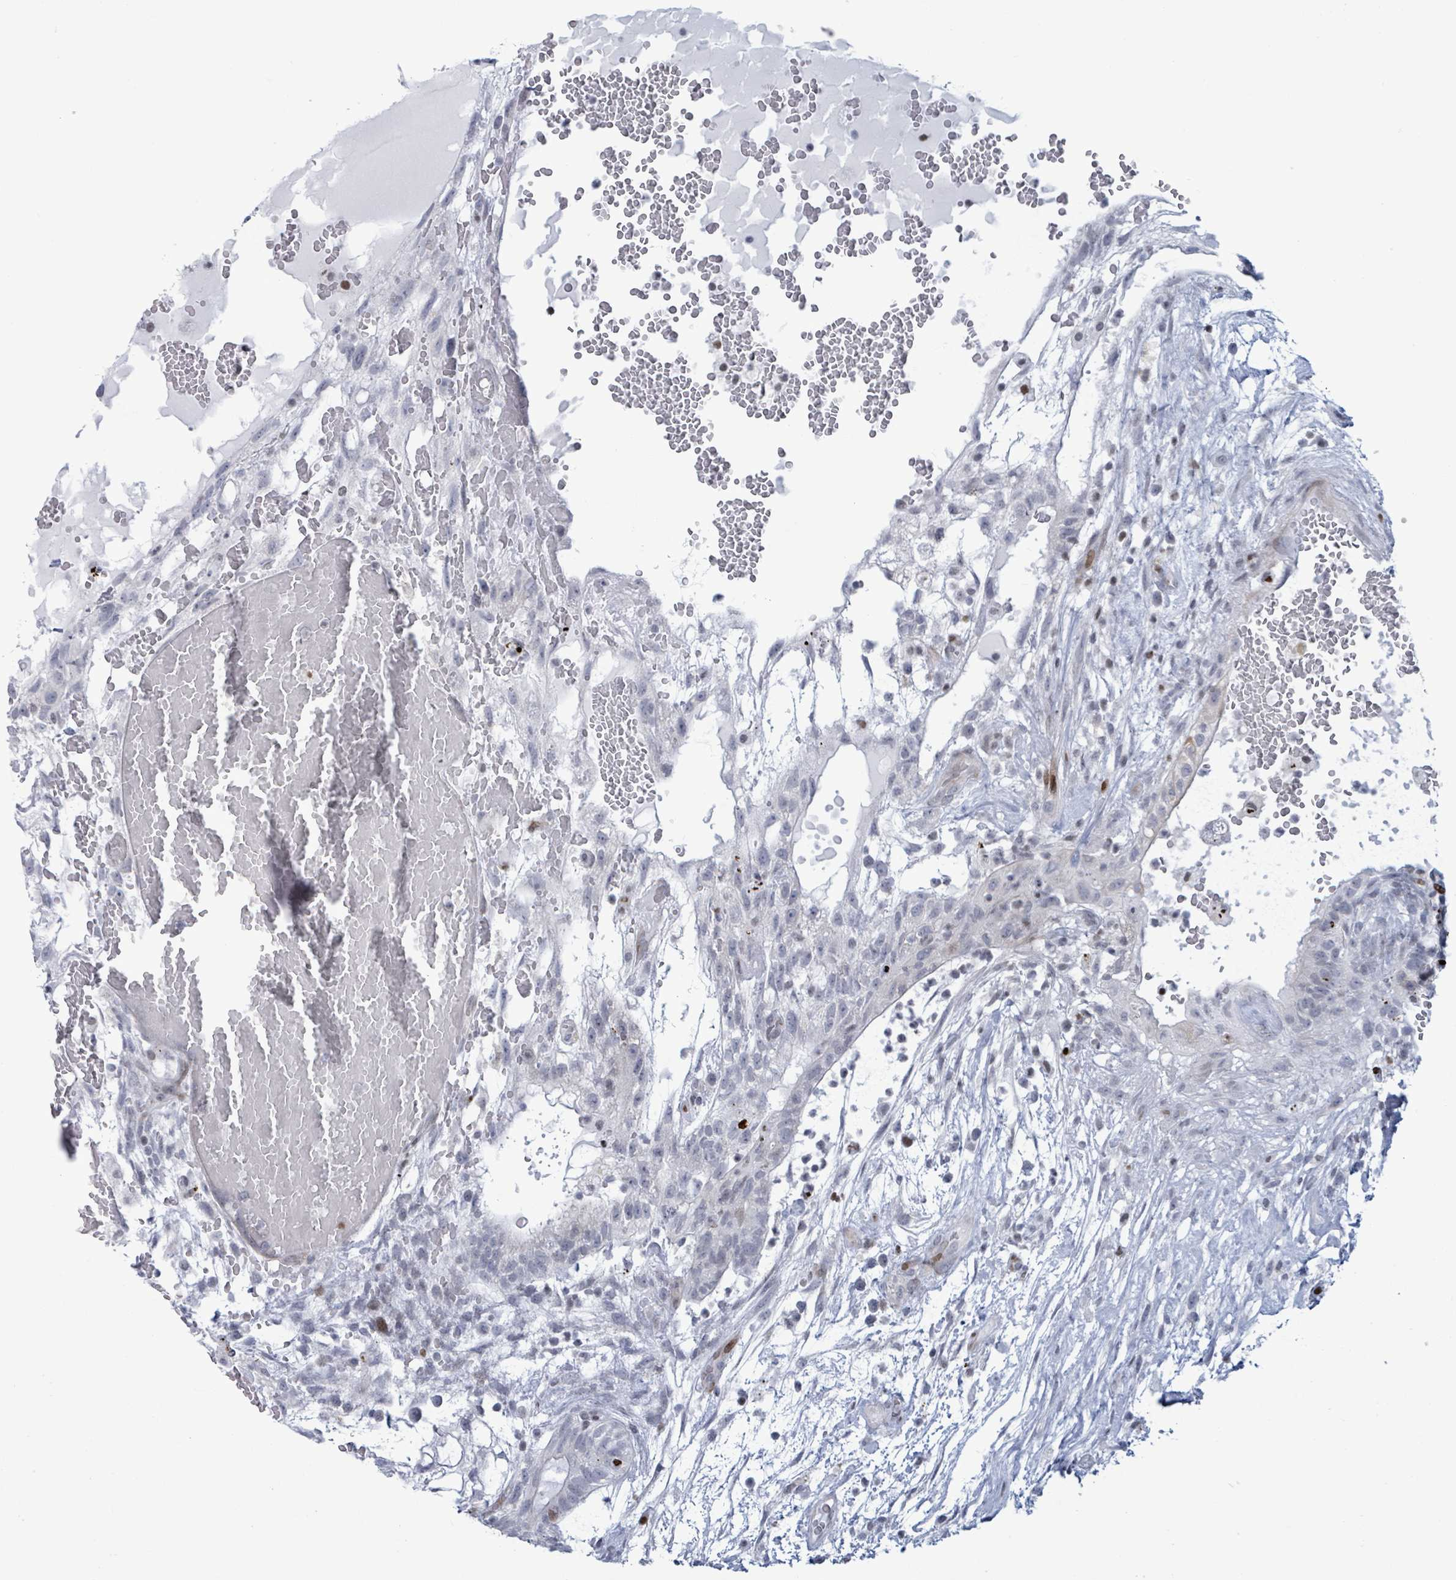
{"staining": {"intensity": "negative", "quantity": "none", "location": "none"}, "tissue": "testis cancer", "cell_type": "Tumor cells", "image_type": "cancer", "snomed": [{"axis": "morphology", "description": "Normal tissue, NOS"}, {"axis": "morphology", "description": "Carcinoma, Embryonal, NOS"}, {"axis": "topography", "description": "Testis"}], "caption": "A high-resolution image shows IHC staining of testis cancer (embryonal carcinoma), which shows no significant expression in tumor cells.", "gene": "FNDC4", "patient": {"sex": "male", "age": 32}}